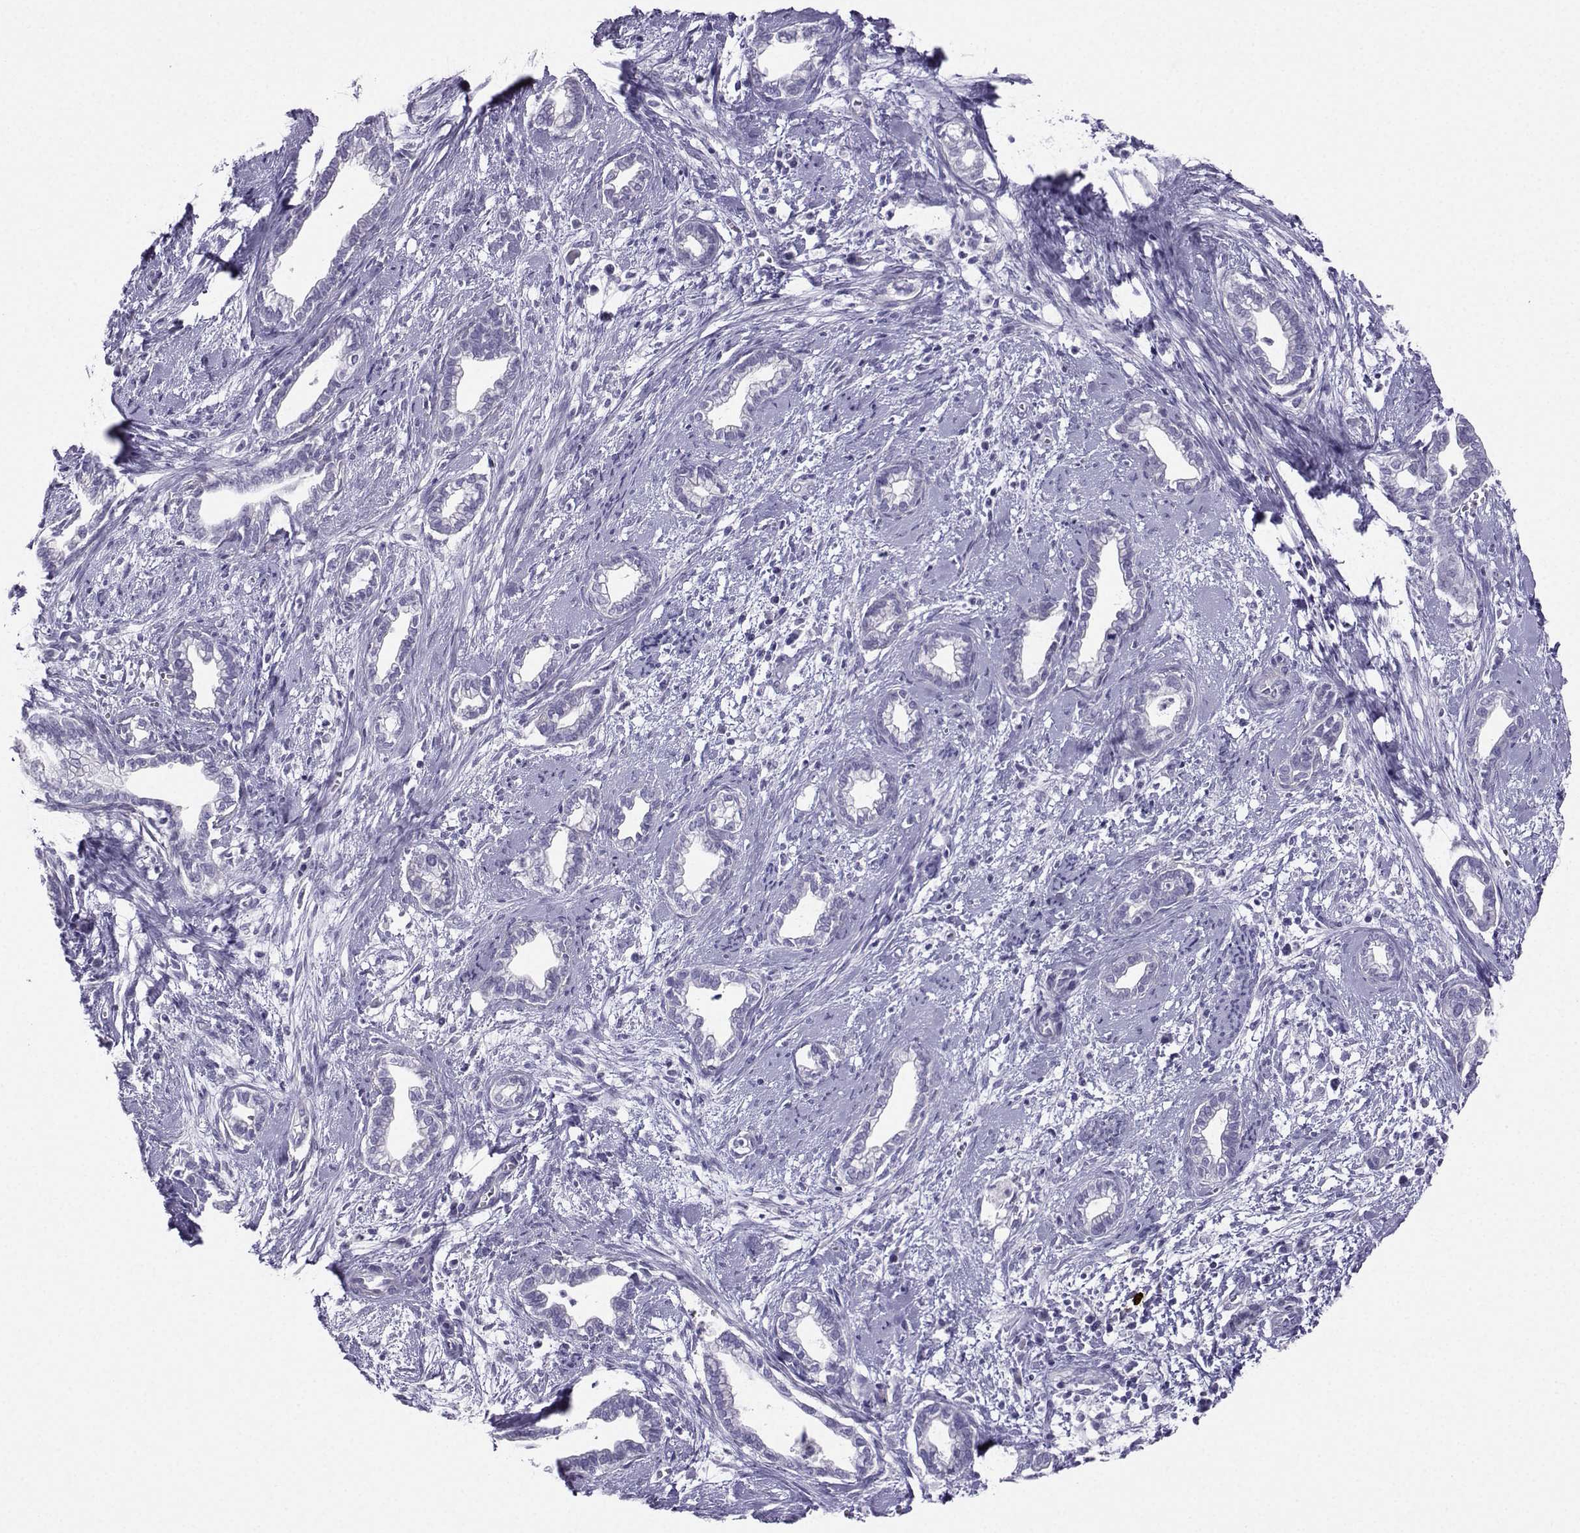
{"staining": {"intensity": "negative", "quantity": "none", "location": "none"}, "tissue": "cervical cancer", "cell_type": "Tumor cells", "image_type": "cancer", "snomed": [{"axis": "morphology", "description": "Adenocarcinoma, NOS"}, {"axis": "topography", "description": "Cervix"}], "caption": "A high-resolution histopathology image shows immunohistochemistry (IHC) staining of cervical cancer (adenocarcinoma), which displays no significant positivity in tumor cells. (Immunohistochemistry, brightfield microscopy, high magnification).", "gene": "FBXO24", "patient": {"sex": "female", "age": 62}}